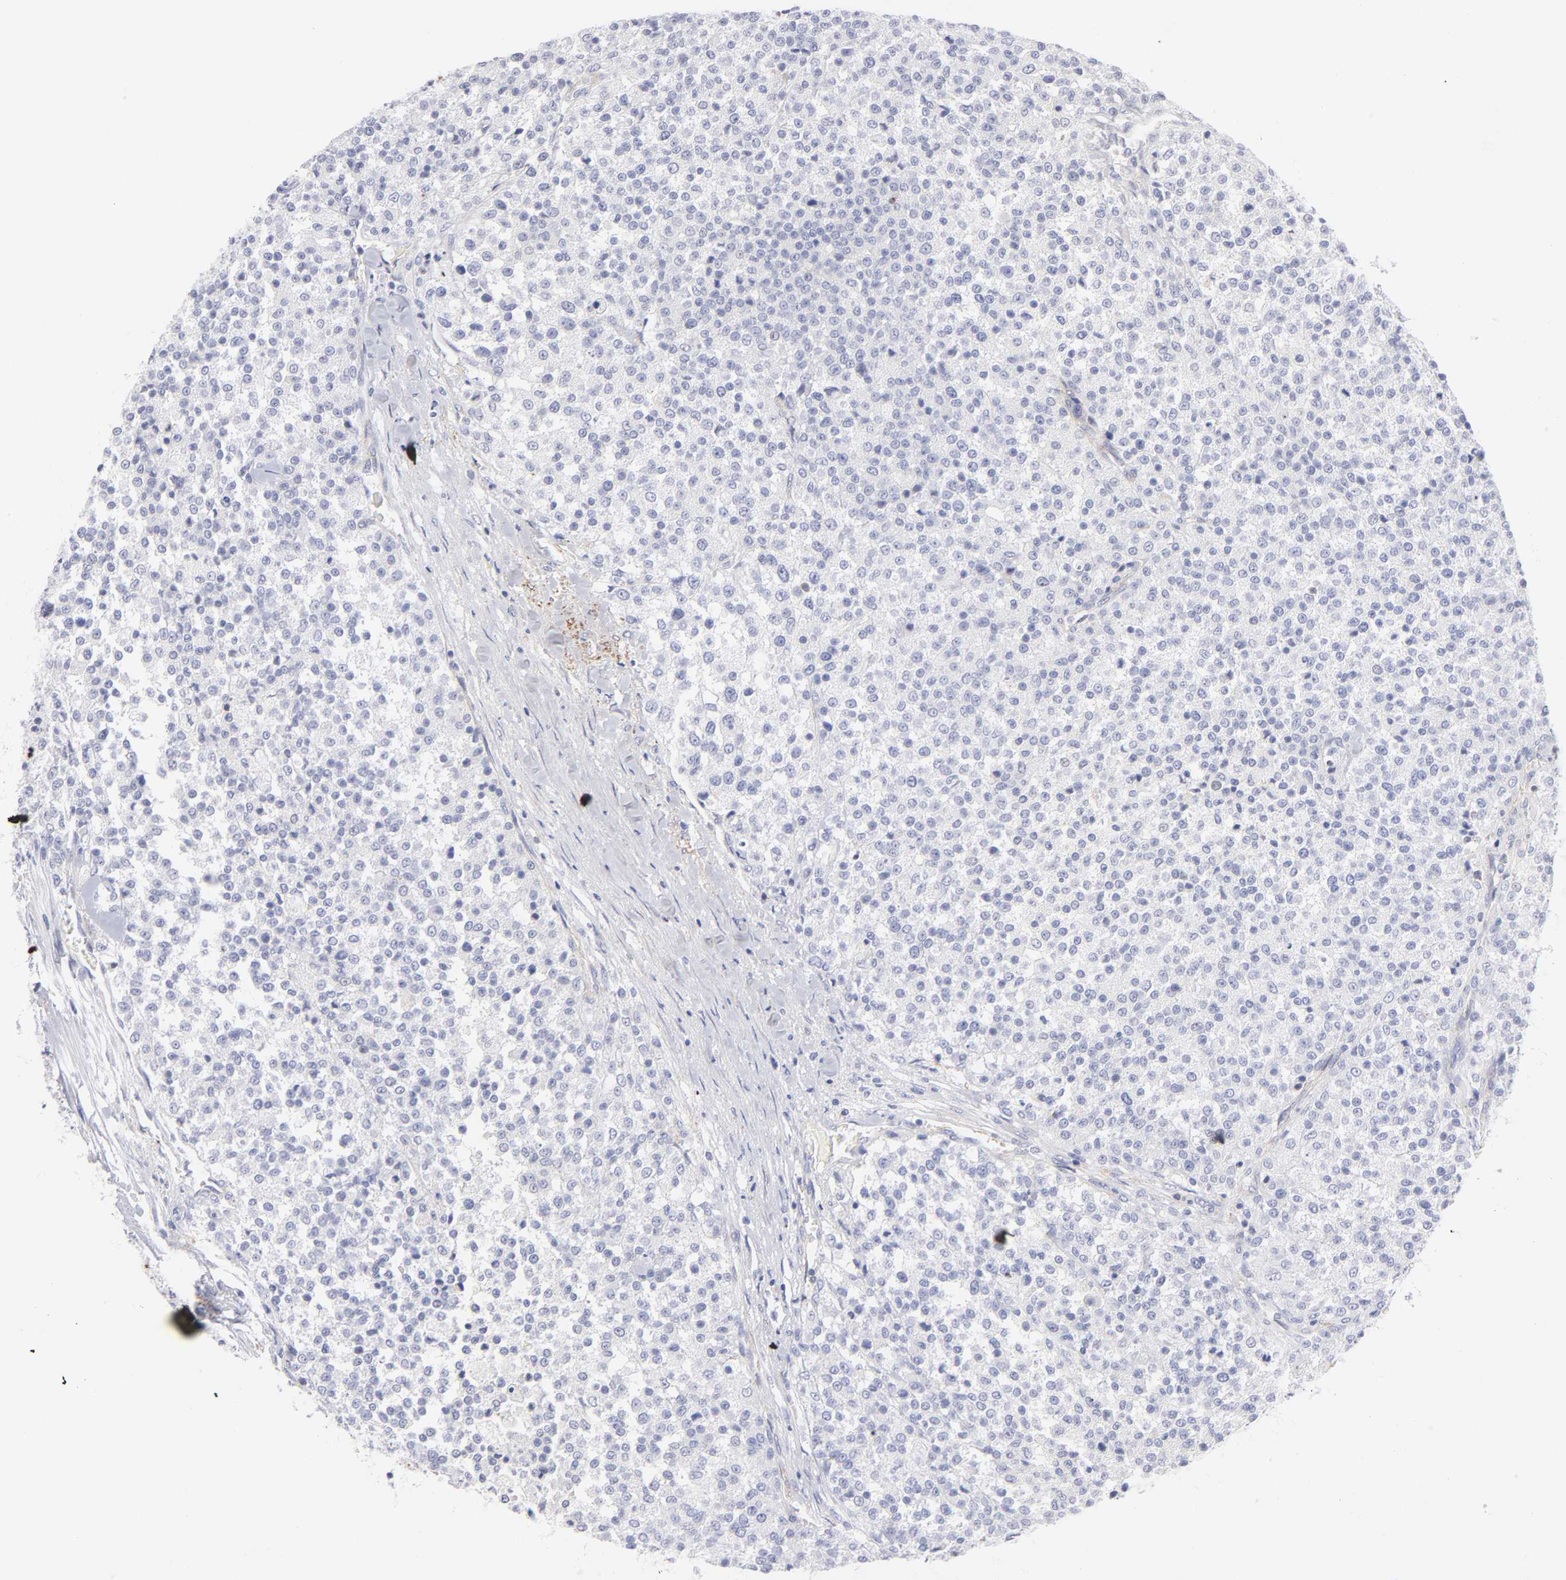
{"staining": {"intensity": "negative", "quantity": "none", "location": "none"}, "tissue": "testis cancer", "cell_type": "Tumor cells", "image_type": "cancer", "snomed": [{"axis": "morphology", "description": "Seminoma, NOS"}, {"axis": "topography", "description": "Testis"}], "caption": "The histopathology image exhibits no staining of tumor cells in testis seminoma.", "gene": "ACTA2", "patient": {"sex": "male", "age": 59}}